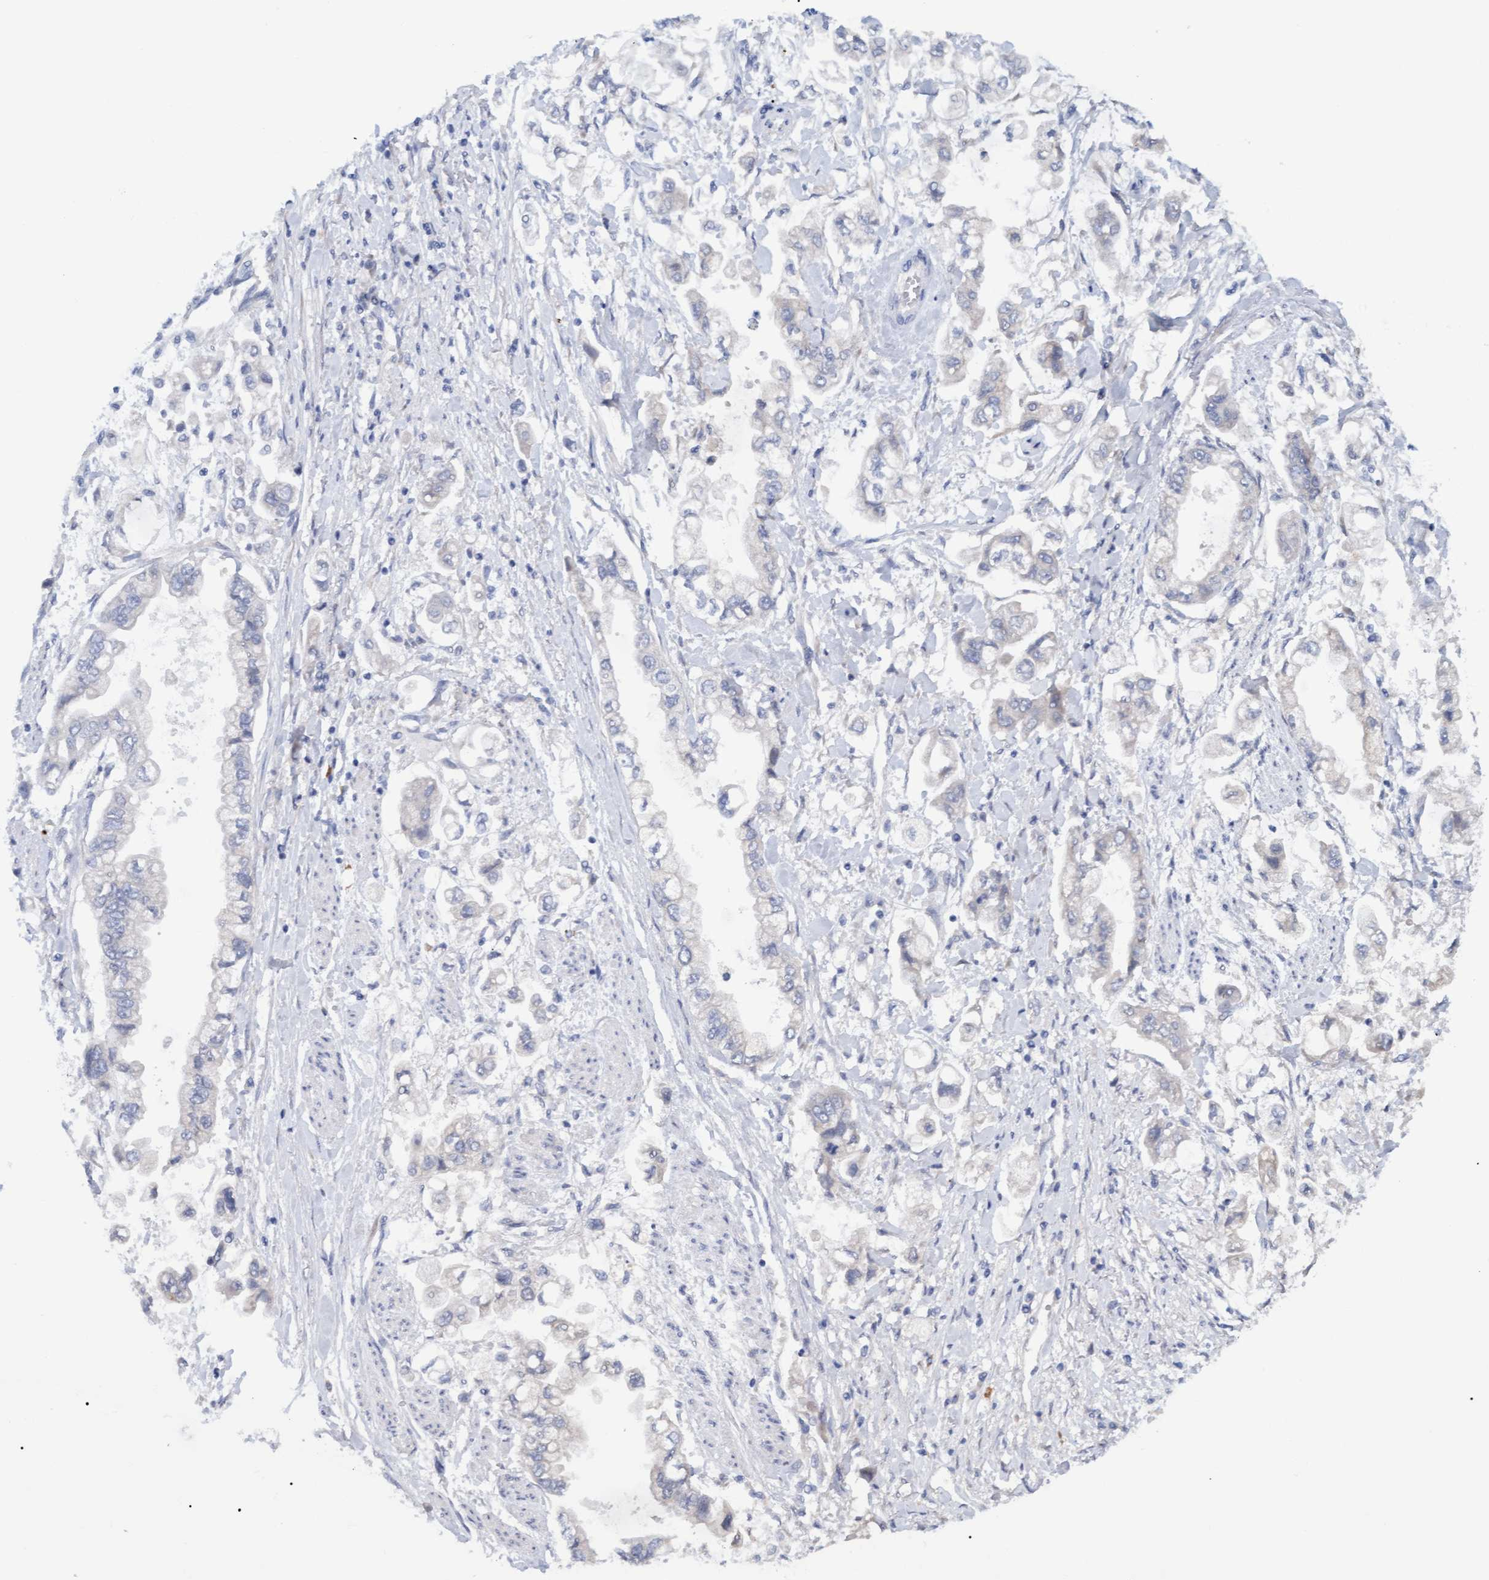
{"staining": {"intensity": "negative", "quantity": "none", "location": "none"}, "tissue": "stomach cancer", "cell_type": "Tumor cells", "image_type": "cancer", "snomed": [{"axis": "morphology", "description": "Normal tissue, NOS"}, {"axis": "morphology", "description": "Adenocarcinoma, NOS"}, {"axis": "topography", "description": "Stomach"}], "caption": "Immunohistochemistry of stomach adenocarcinoma shows no expression in tumor cells.", "gene": "STXBP1", "patient": {"sex": "male", "age": 62}}